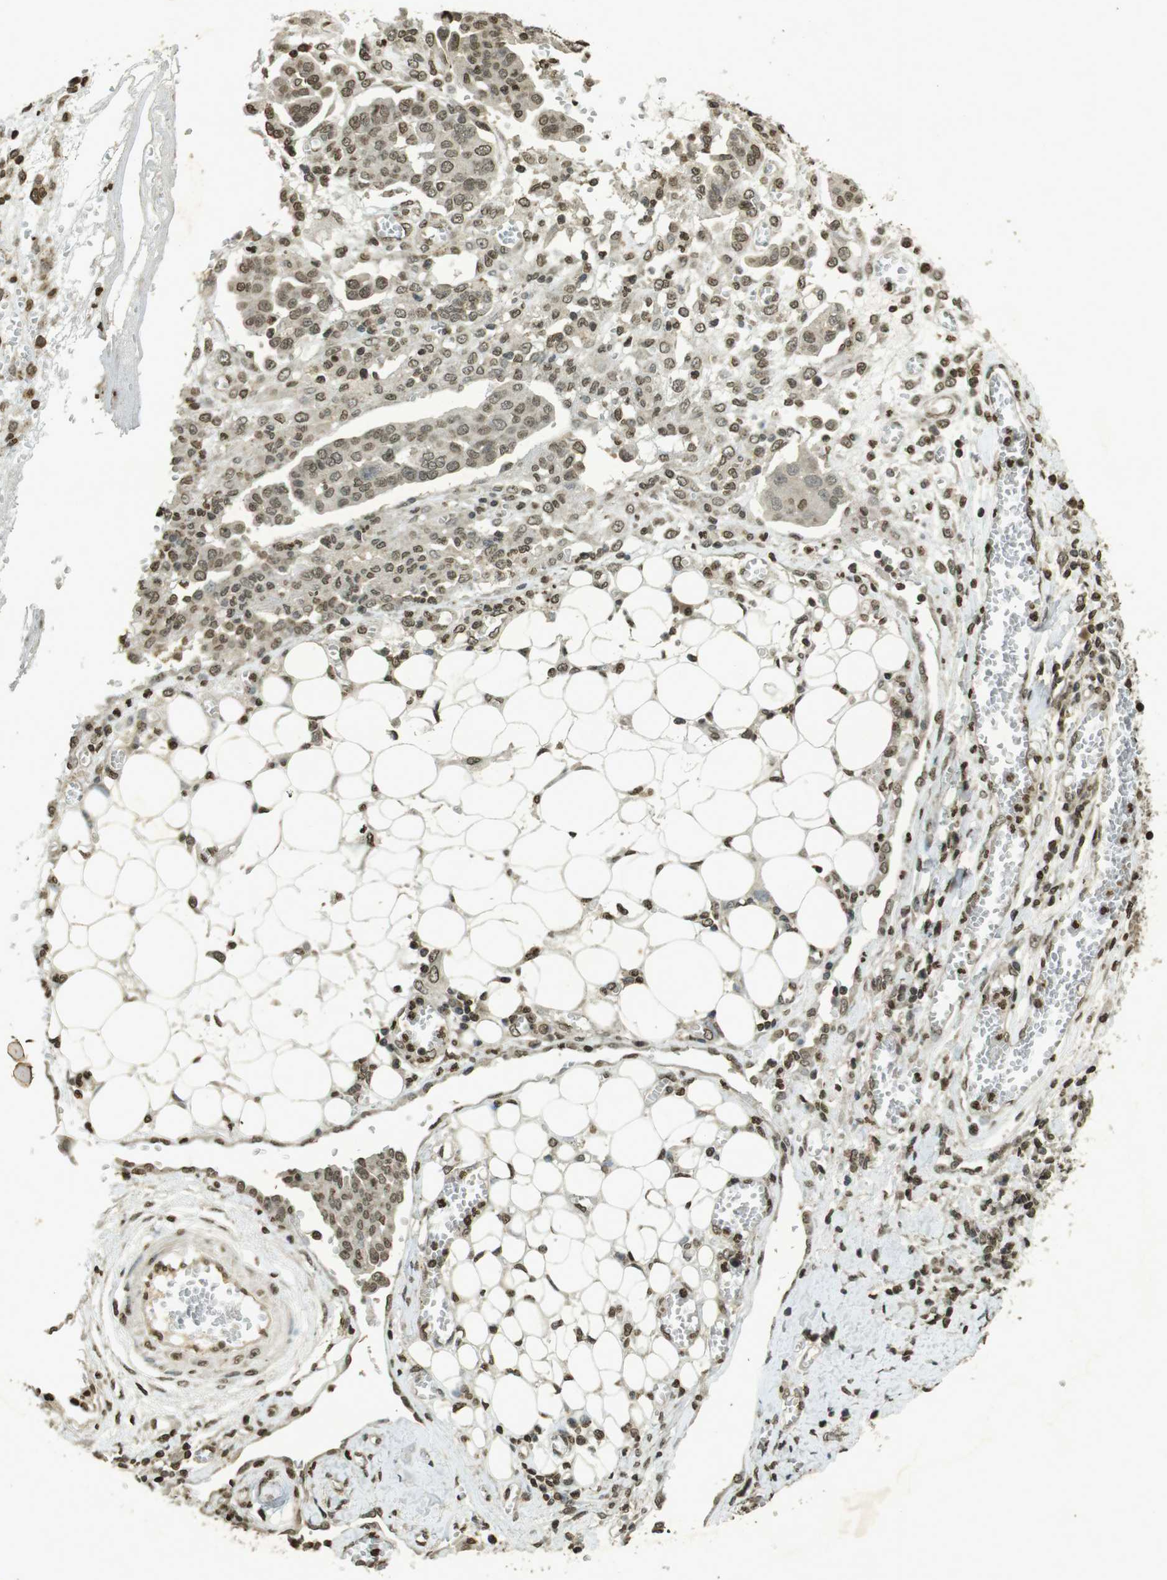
{"staining": {"intensity": "weak", "quantity": ">75%", "location": "nuclear"}, "tissue": "ovarian cancer", "cell_type": "Tumor cells", "image_type": "cancer", "snomed": [{"axis": "morphology", "description": "Cystadenocarcinoma, serous, NOS"}, {"axis": "topography", "description": "Soft tissue"}, {"axis": "topography", "description": "Ovary"}], "caption": "An image of human ovarian cancer stained for a protein demonstrates weak nuclear brown staining in tumor cells.", "gene": "ORC4", "patient": {"sex": "female", "age": 57}}